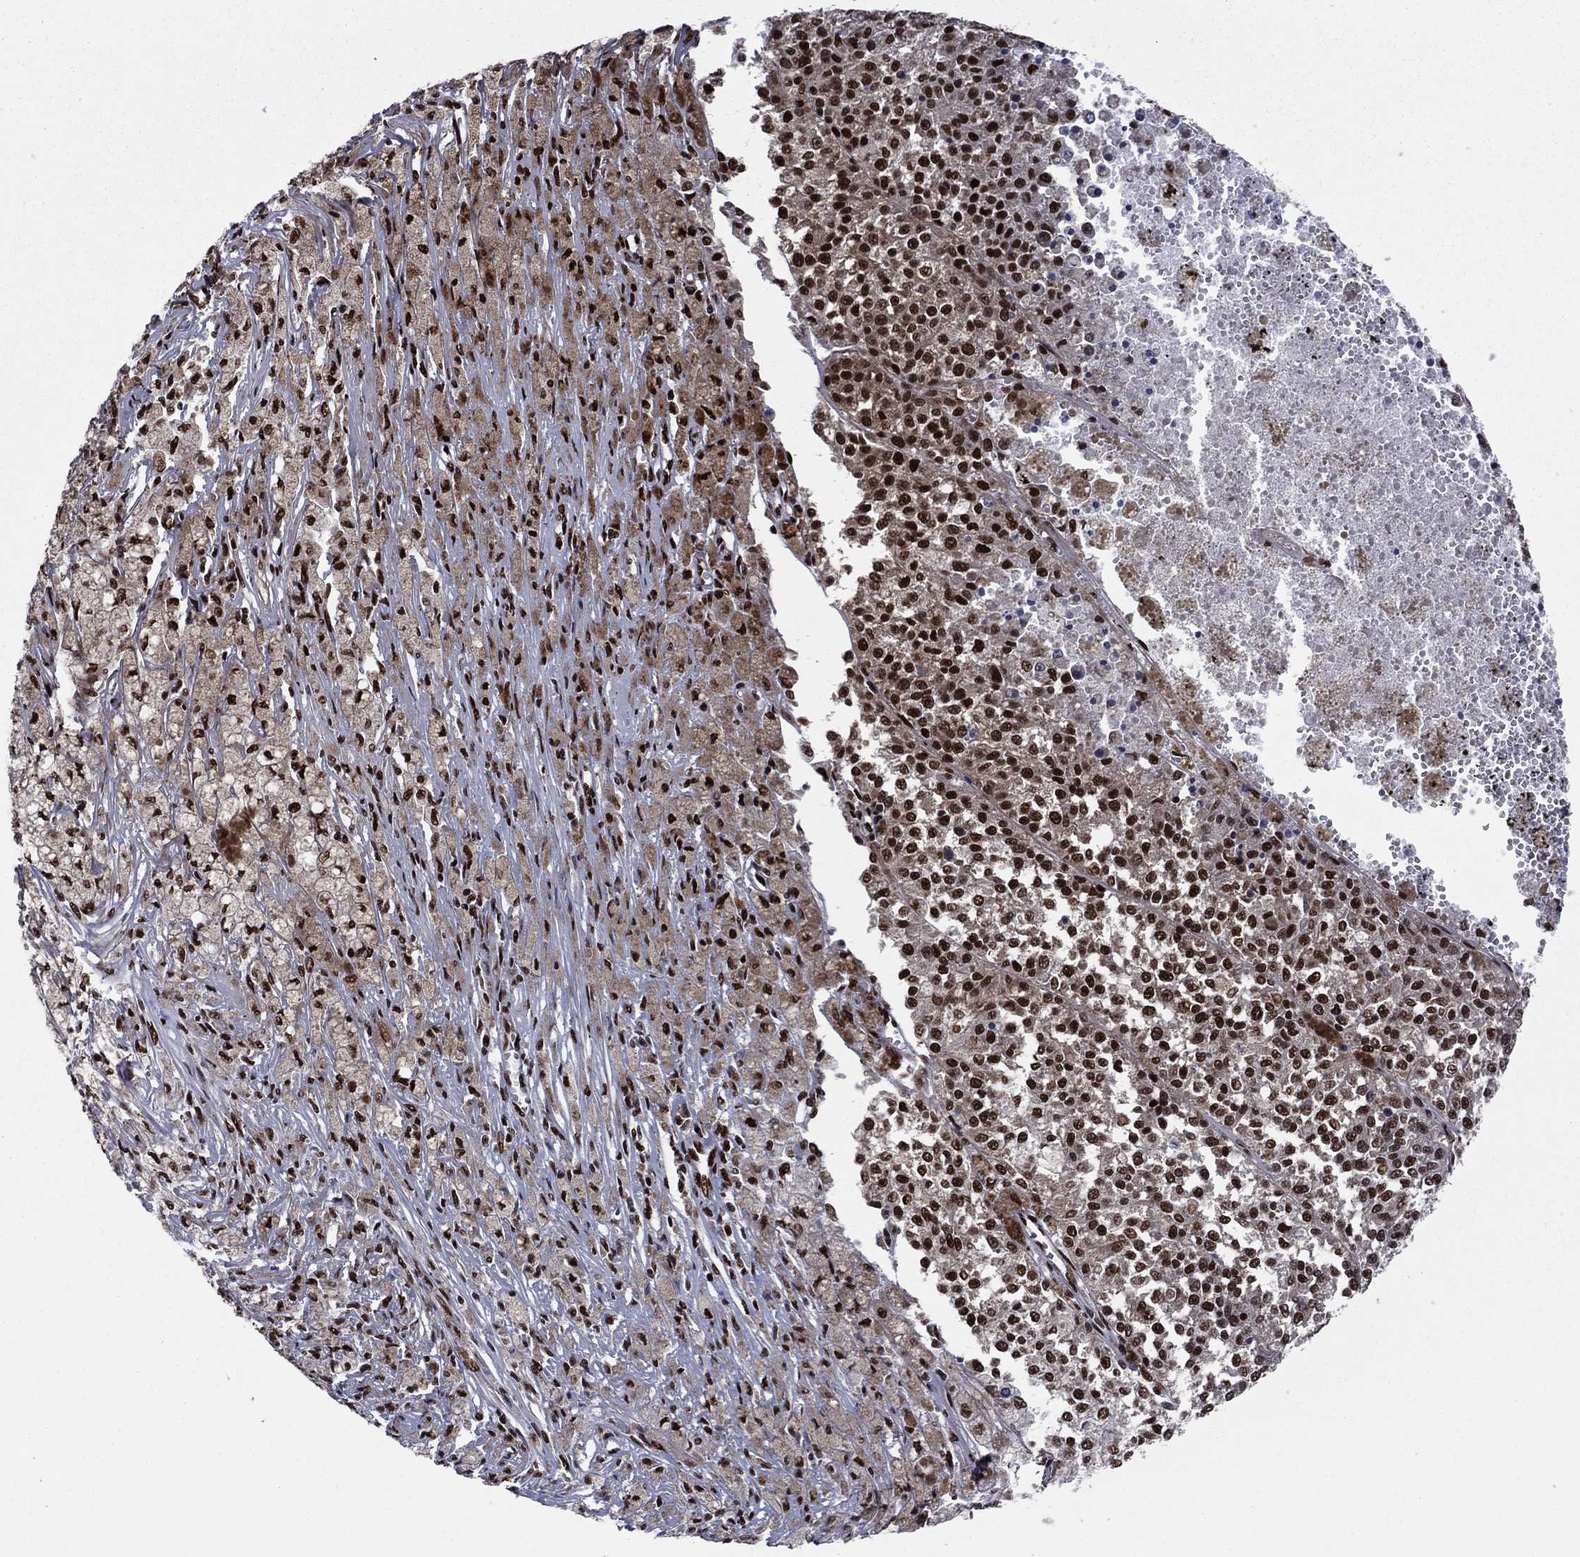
{"staining": {"intensity": "strong", "quantity": ">75%", "location": "nuclear"}, "tissue": "melanoma", "cell_type": "Tumor cells", "image_type": "cancer", "snomed": [{"axis": "morphology", "description": "Malignant melanoma, Metastatic site"}, {"axis": "topography", "description": "Lymph node"}], "caption": "This is a photomicrograph of immunohistochemistry (IHC) staining of melanoma, which shows strong expression in the nuclear of tumor cells.", "gene": "TP53BP1", "patient": {"sex": "female", "age": 64}}